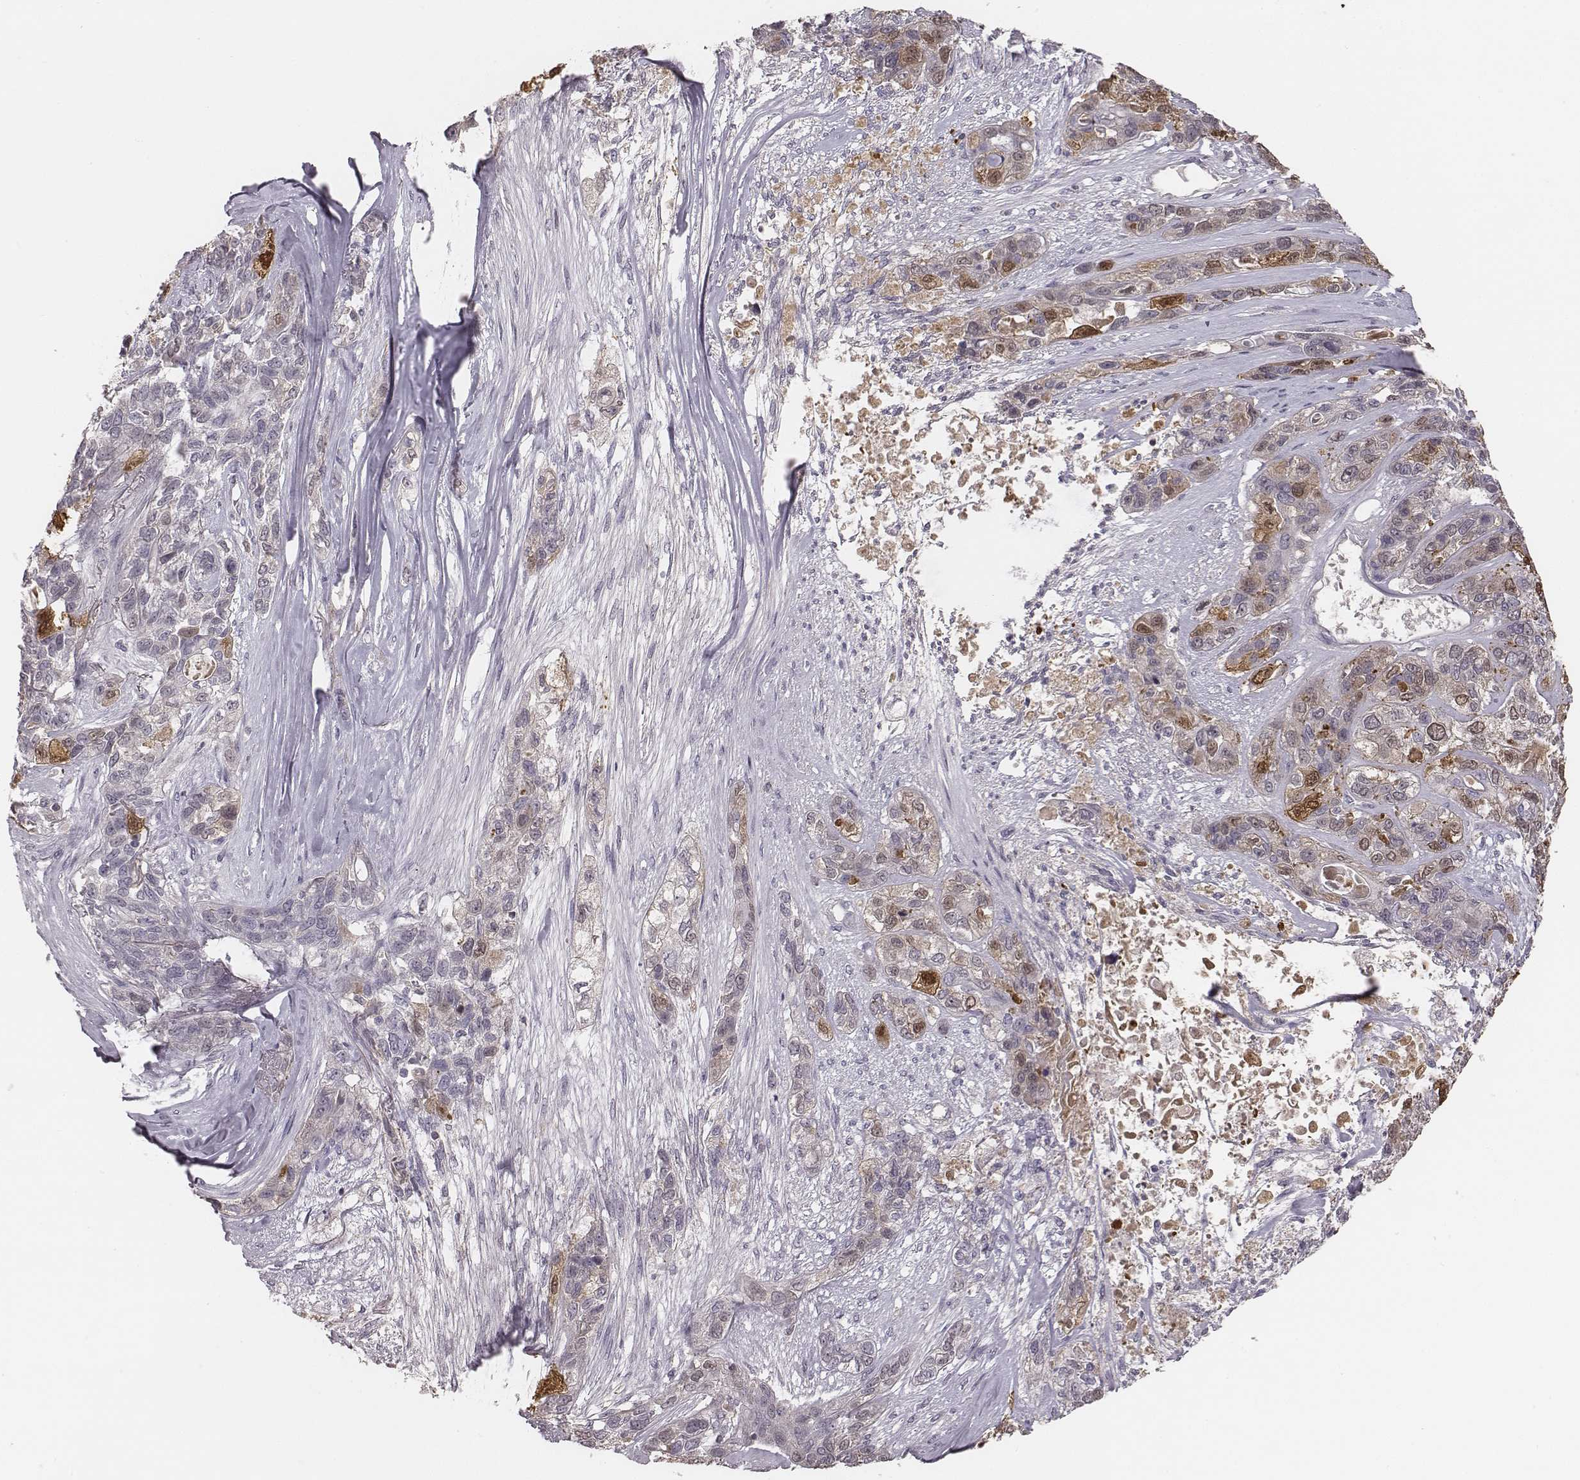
{"staining": {"intensity": "moderate", "quantity": "25%-75%", "location": "cytoplasmic/membranous,nuclear"}, "tissue": "lung cancer", "cell_type": "Tumor cells", "image_type": "cancer", "snomed": [{"axis": "morphology", "description": "Squamous cell carcinoma, NOS"}, {"axis": "topography", "description": "Lung"}], "caption": "High-magnification brightfield microscopy of lung squamous cell carcinoma stained with DAB (3,3'-diaminobenzidine) (brown) and counterstained with hematoxylin (blue). tumor cells exhibit moderate cytoplasmic/membranous and nuclear positivity is seen in approximately25%-75% of cells. (DAB (3,3'-diaminobenzidine) IHC with brightfield microscopy, high magnification).", "gene": "TLX3", "patient": {"sex": "female", "age": 70}}